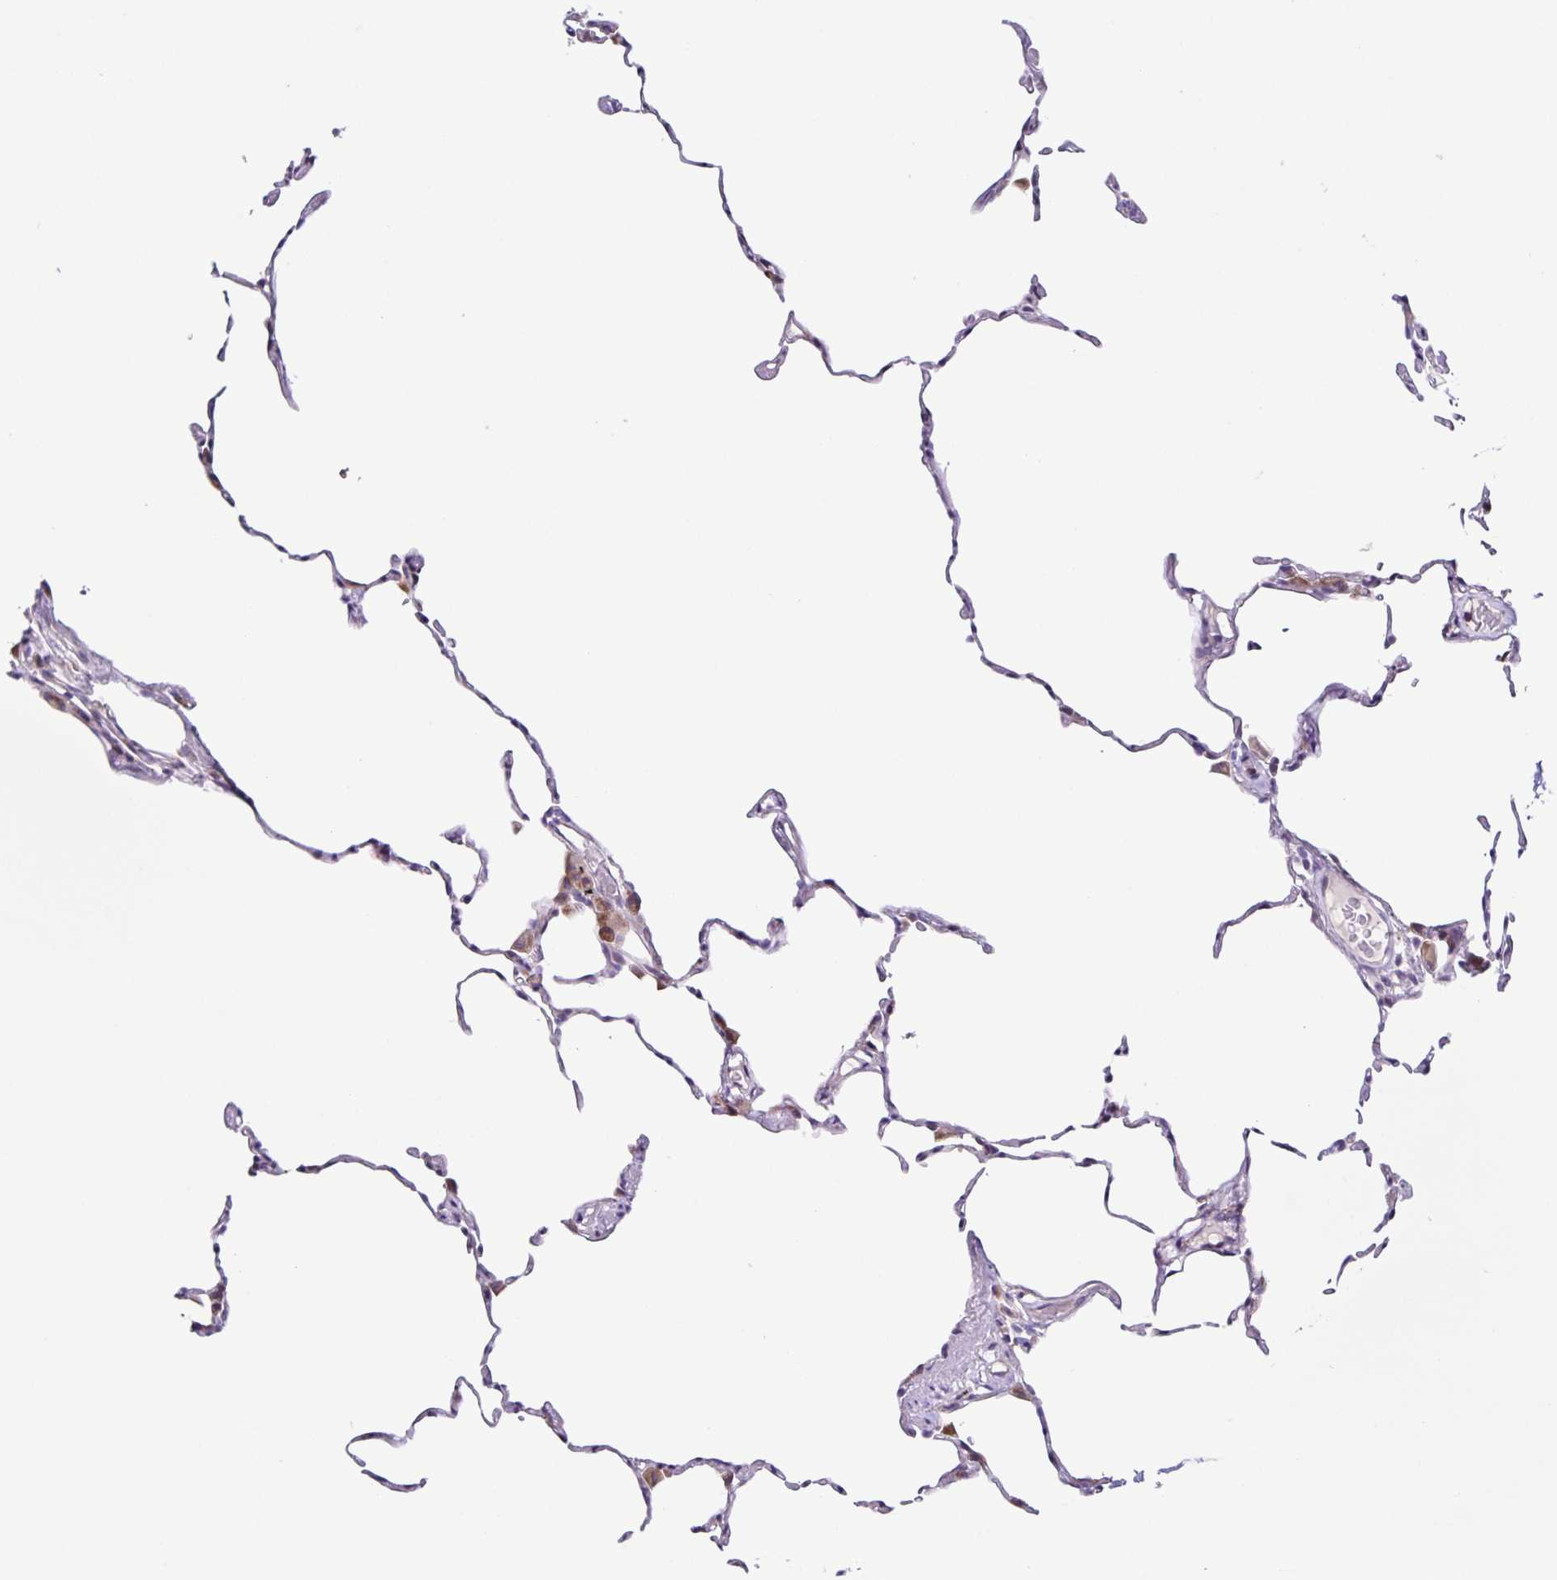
{"staining": {"intensity": "weak", "quantity": "<25%", "location": "cytoplasmic/membranous"}, "tissue": "lung", "cell_type": "Alveolar cells", "image_type": "normal", "snomed": [{"axis": "morphology", "description": "Normal tissue, NOS"}, {"axis": "topography", "description": "Lung"}], "caption": "The immunohistochemistry image has no significant positivity in alveolar cells of lung.", "gene": "RNFT2", "patient": {"sex": "female", "age": 57}}